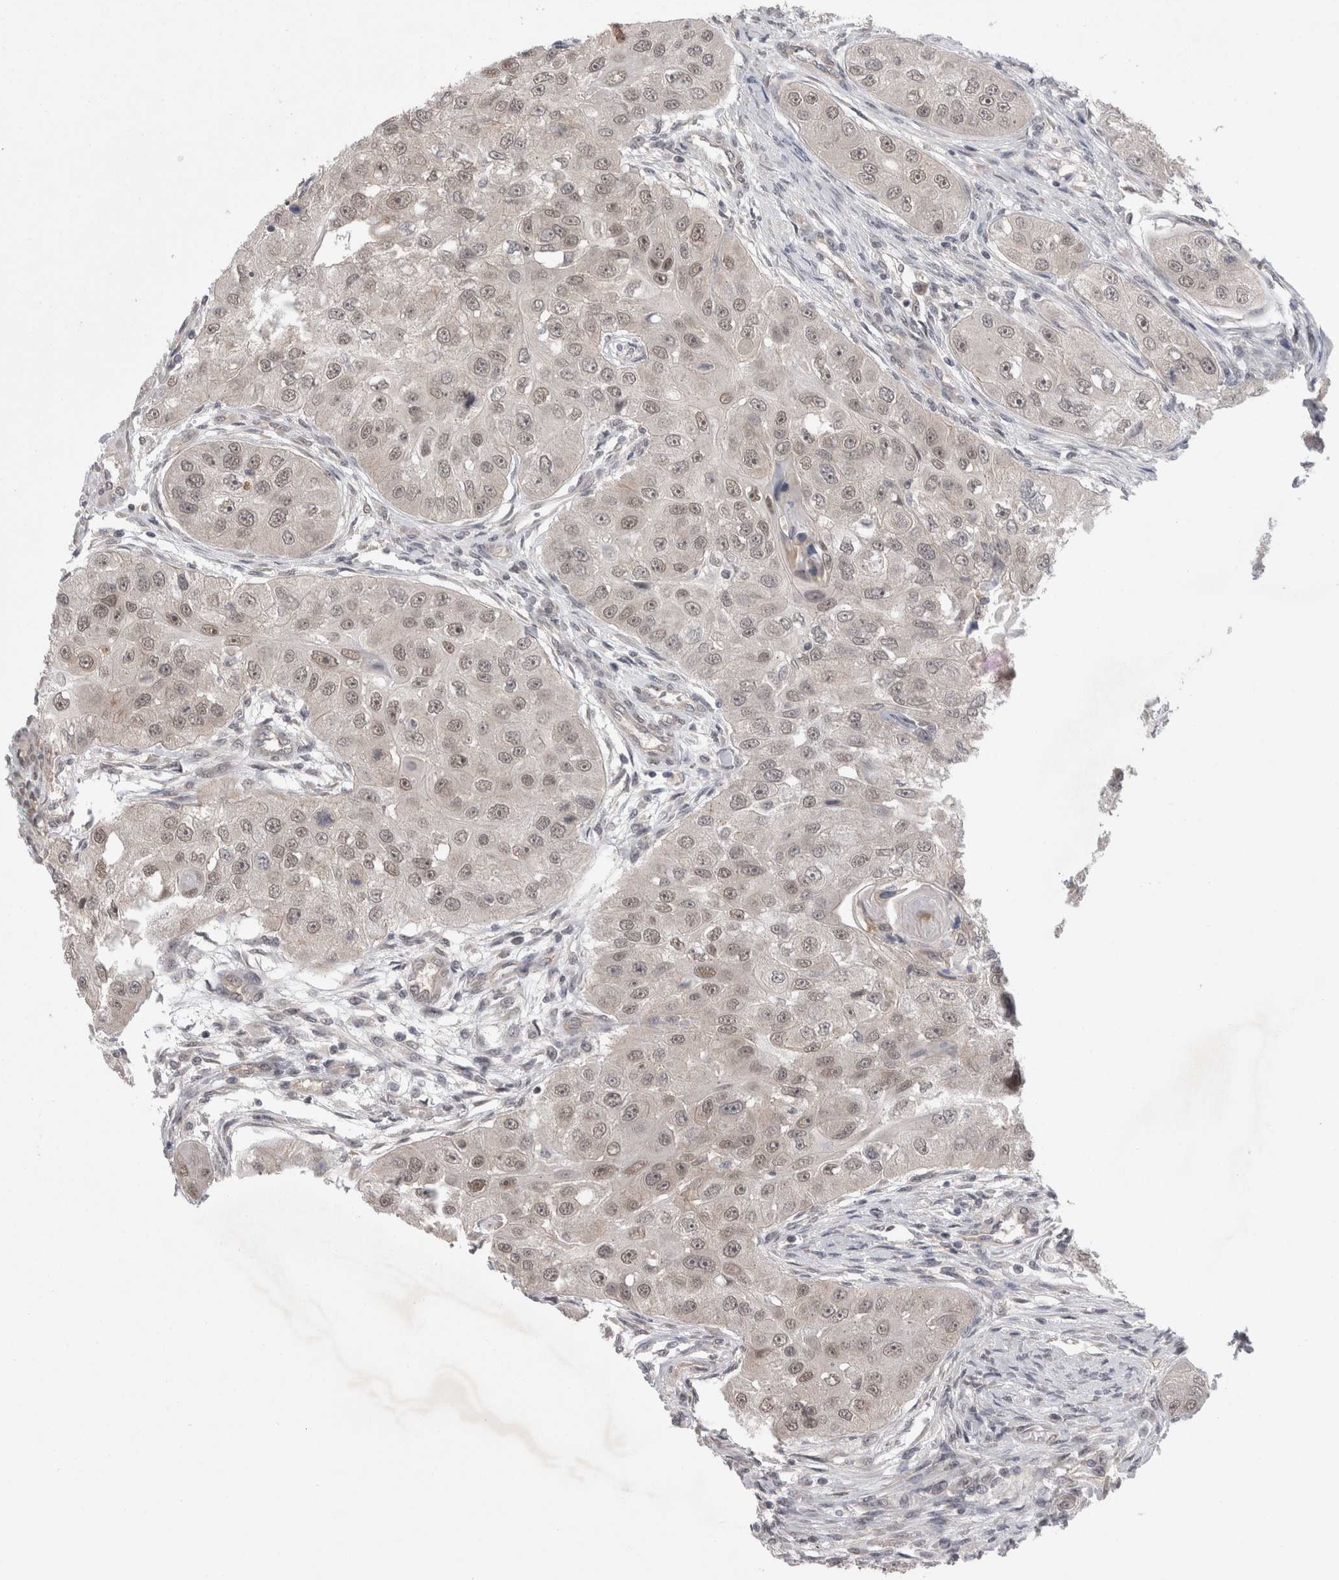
{"staining": {"intensity": "weak", "quantity": ">75%", "location": "nuclear"}, "tissue": "head and neck cancer", "cell_type": "Tumor cells", "image_type": "cancer", "snomed": [{"axis": "morphology", "description": "Normal tissue, NOS"}, {"axis": "morphology", "description": "Squamous cell carcinoma, NOS"}, {"axis": "topography", "description": "Skeletal muscle"}, {"axis": "topography", "description": "Head-Neck"}], "caption": "Immunohistochemical staining of head and neck cancer exhibits low levels of weak nuclear positivity in approximately >75% of tumor cells.", "gene": "ZNF341", "patient": {"sex": "male", "age": 51}}